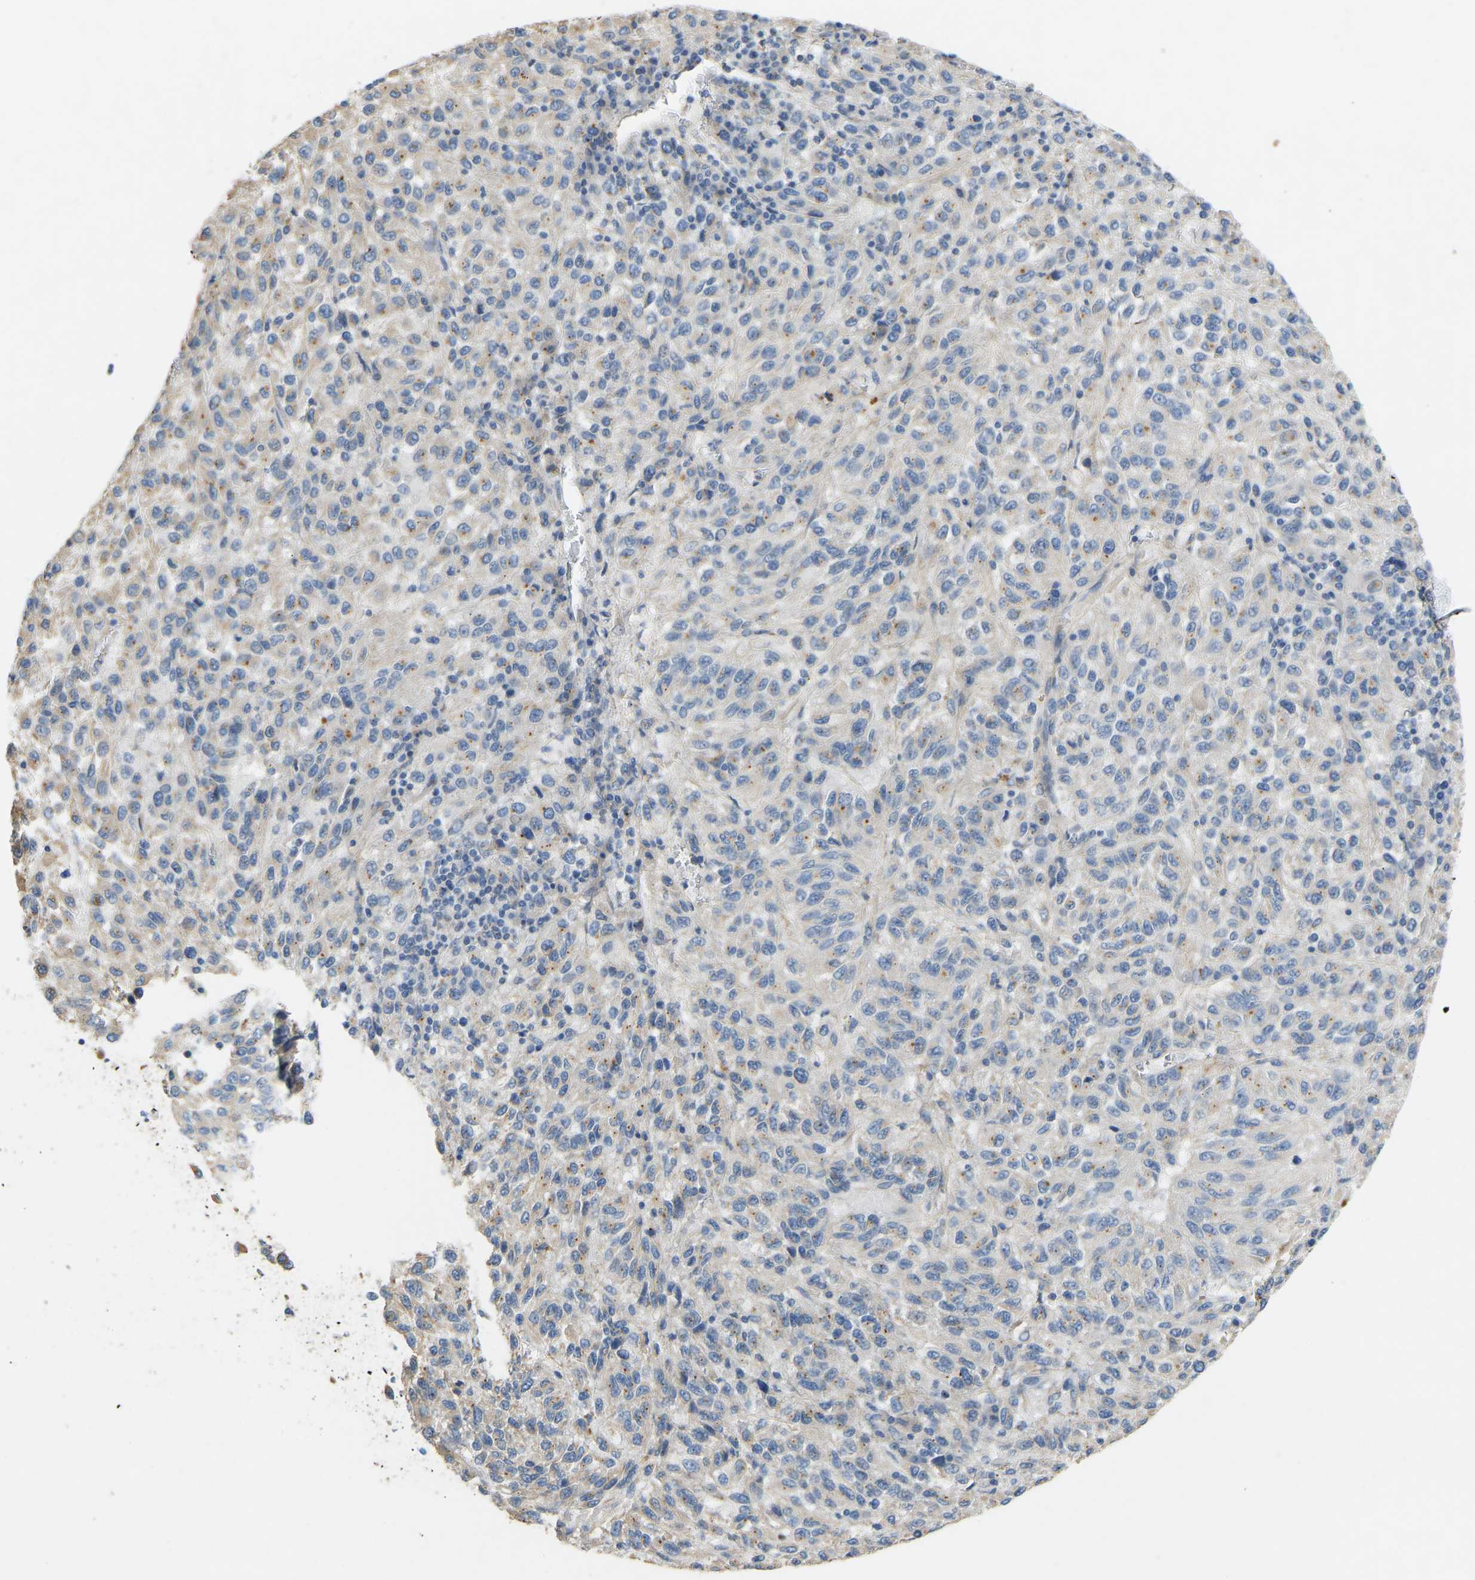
{"staining": {"intensity": "moderate", "quantity": "<25%", "location": "cytoplasmic/membranous"}, "tissue": "melanoma", "cell_type": "Tumor cells", "image_type": "cancer", "snomed": [{"axis": "morphology", "description": "Malignant melanoma, Metastatic site"}, {"axis": "topography", "description": "Lung"}], "caption": "High-power microscopy captured an IHC photomicrograph of melanoma, revealing moderate cytoplasmic/membranous expression in about <25% of tumor cells.", "gene": "TECTA", "patient": {"sex": "male", "age": 64}}